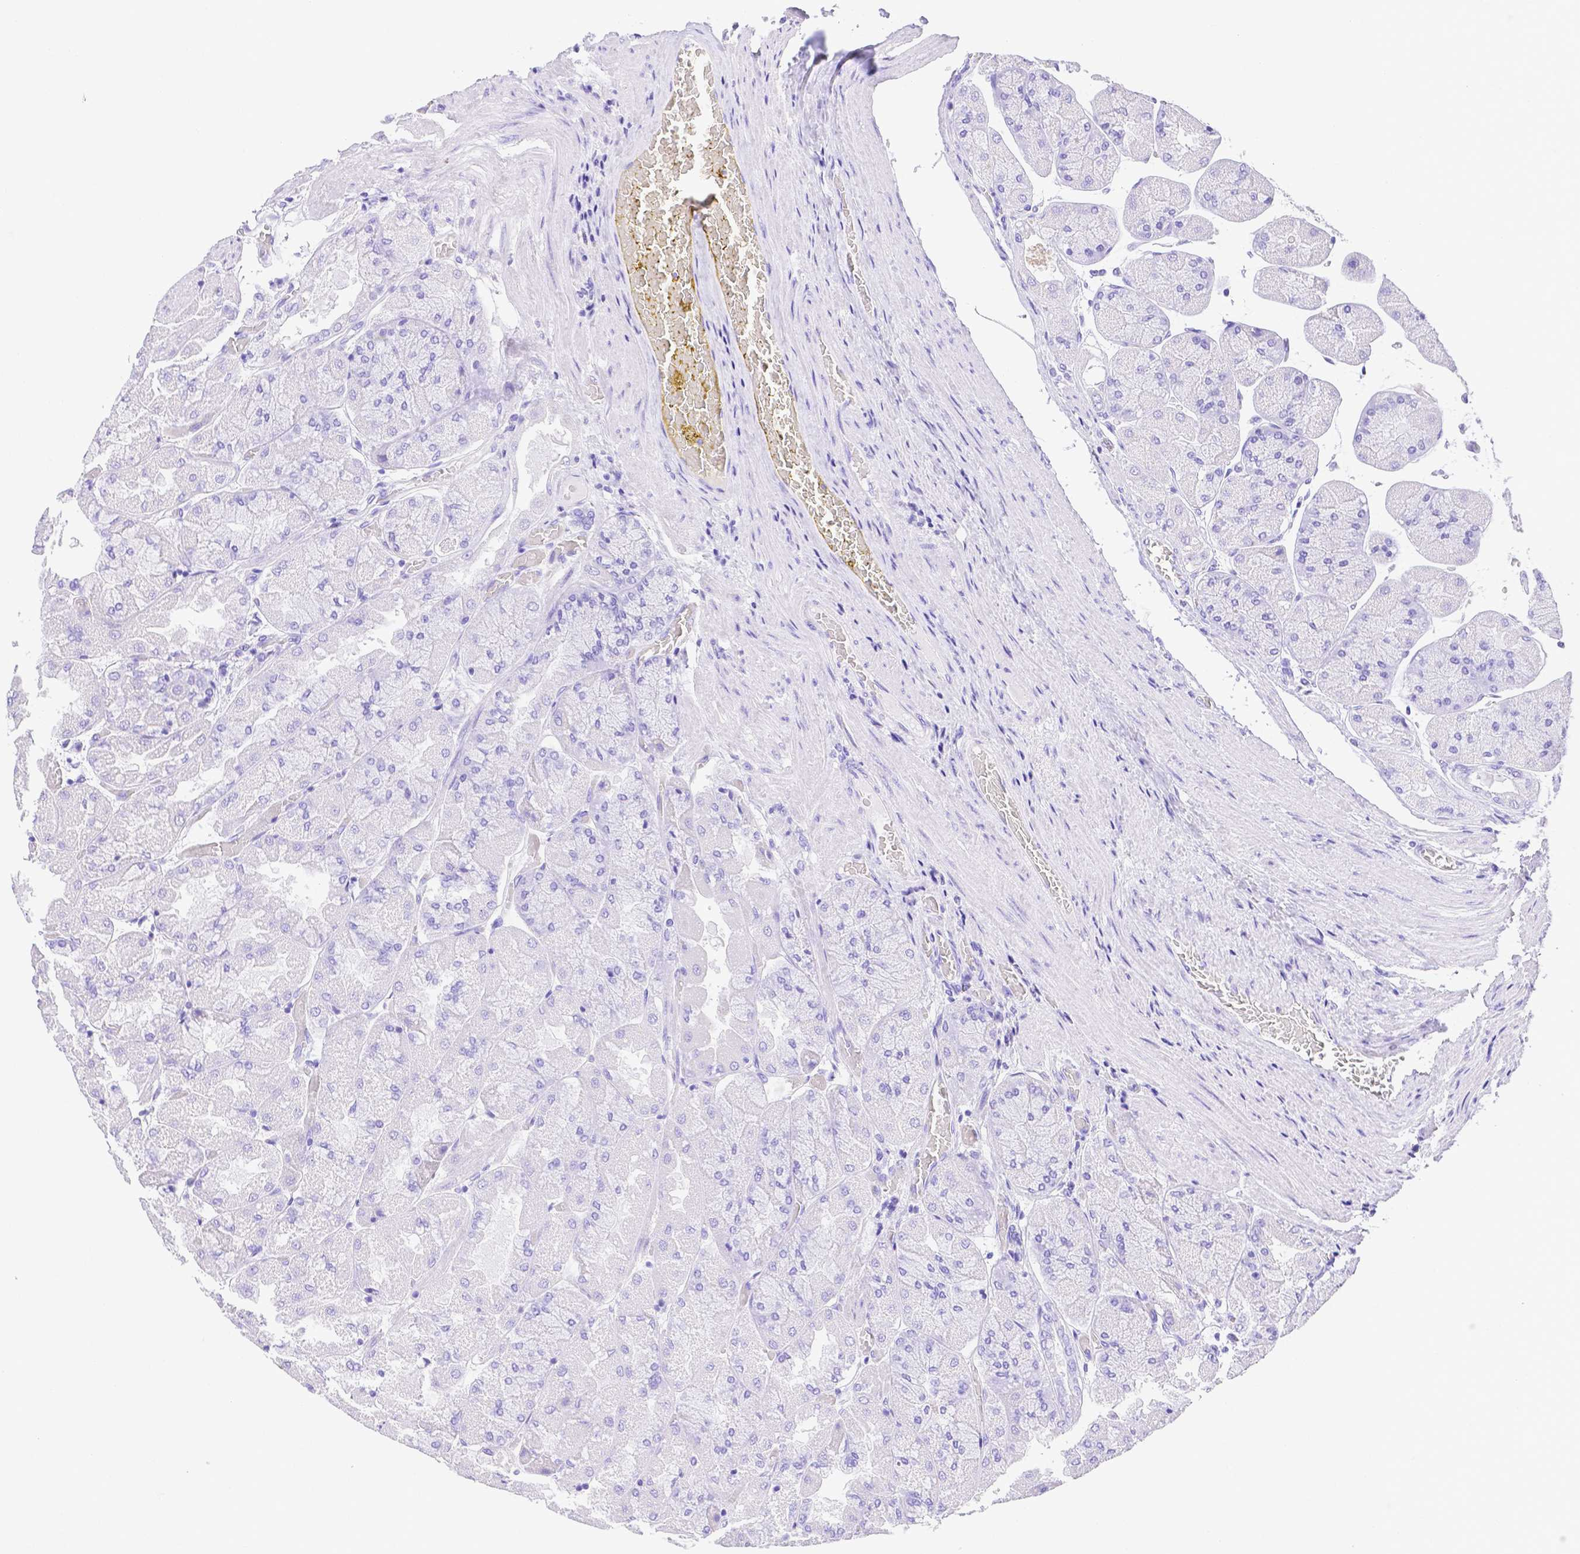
{"staining": {"intensity": "negative", "quantity": "none", "location": "none"}, "tissue": "stomach", "cell_type": "Glandular cells", "image_type": "normal", "snomed": [{"axis": "morphology", "description": "Normal tissue, NOS"}, {"axis": "topography", "description": "Stomach"}], "caption": "IHC histopathology image of unremarkable human stomach stained for a protein (brown), which reveals no staining in glandular cells. (DAB immunohistochemistry with hematoxylin counter stain).", "gene": "SMR3A", "patient": {"sex": "female", "age": 61}}